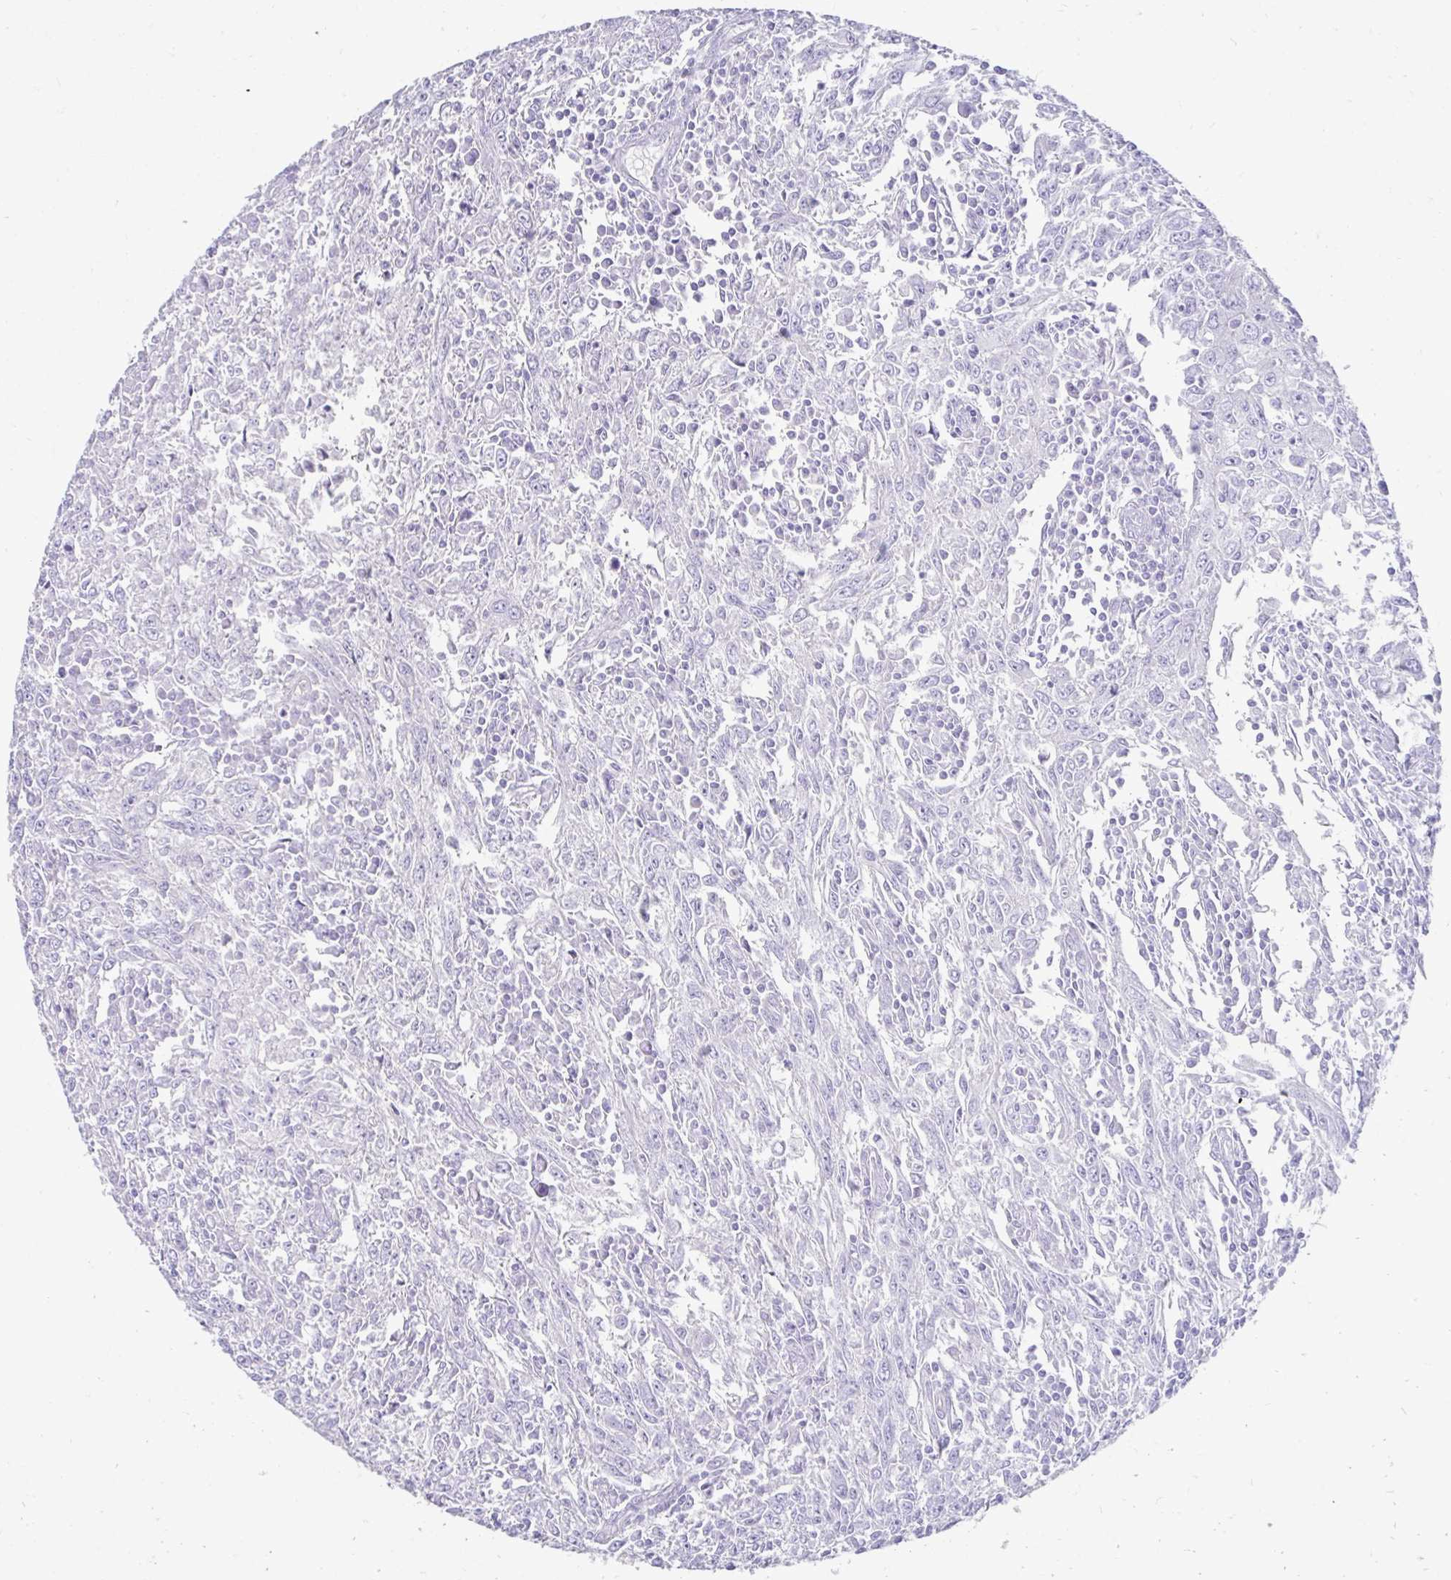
{"staining": {"intensity": "negative", "quantity": "none", "location": "none"}, "tissue": "breast cancer", "cell_type": "Tumor cells", "image_type": "cancer", "snomed": [{"axis": "morphology", "description": "Duct carcinoma"}, {"axis": "topography", "description": "Breast"}], "caption": "Immunohistochemistry (IHC) photomicrograph of human breast infiltrating ductal carcinoma stained for a protein (brown), which displays no staining in tumor cells.", "gene": "SMIM9", "patient": {"sex": "female", "age": 50}}